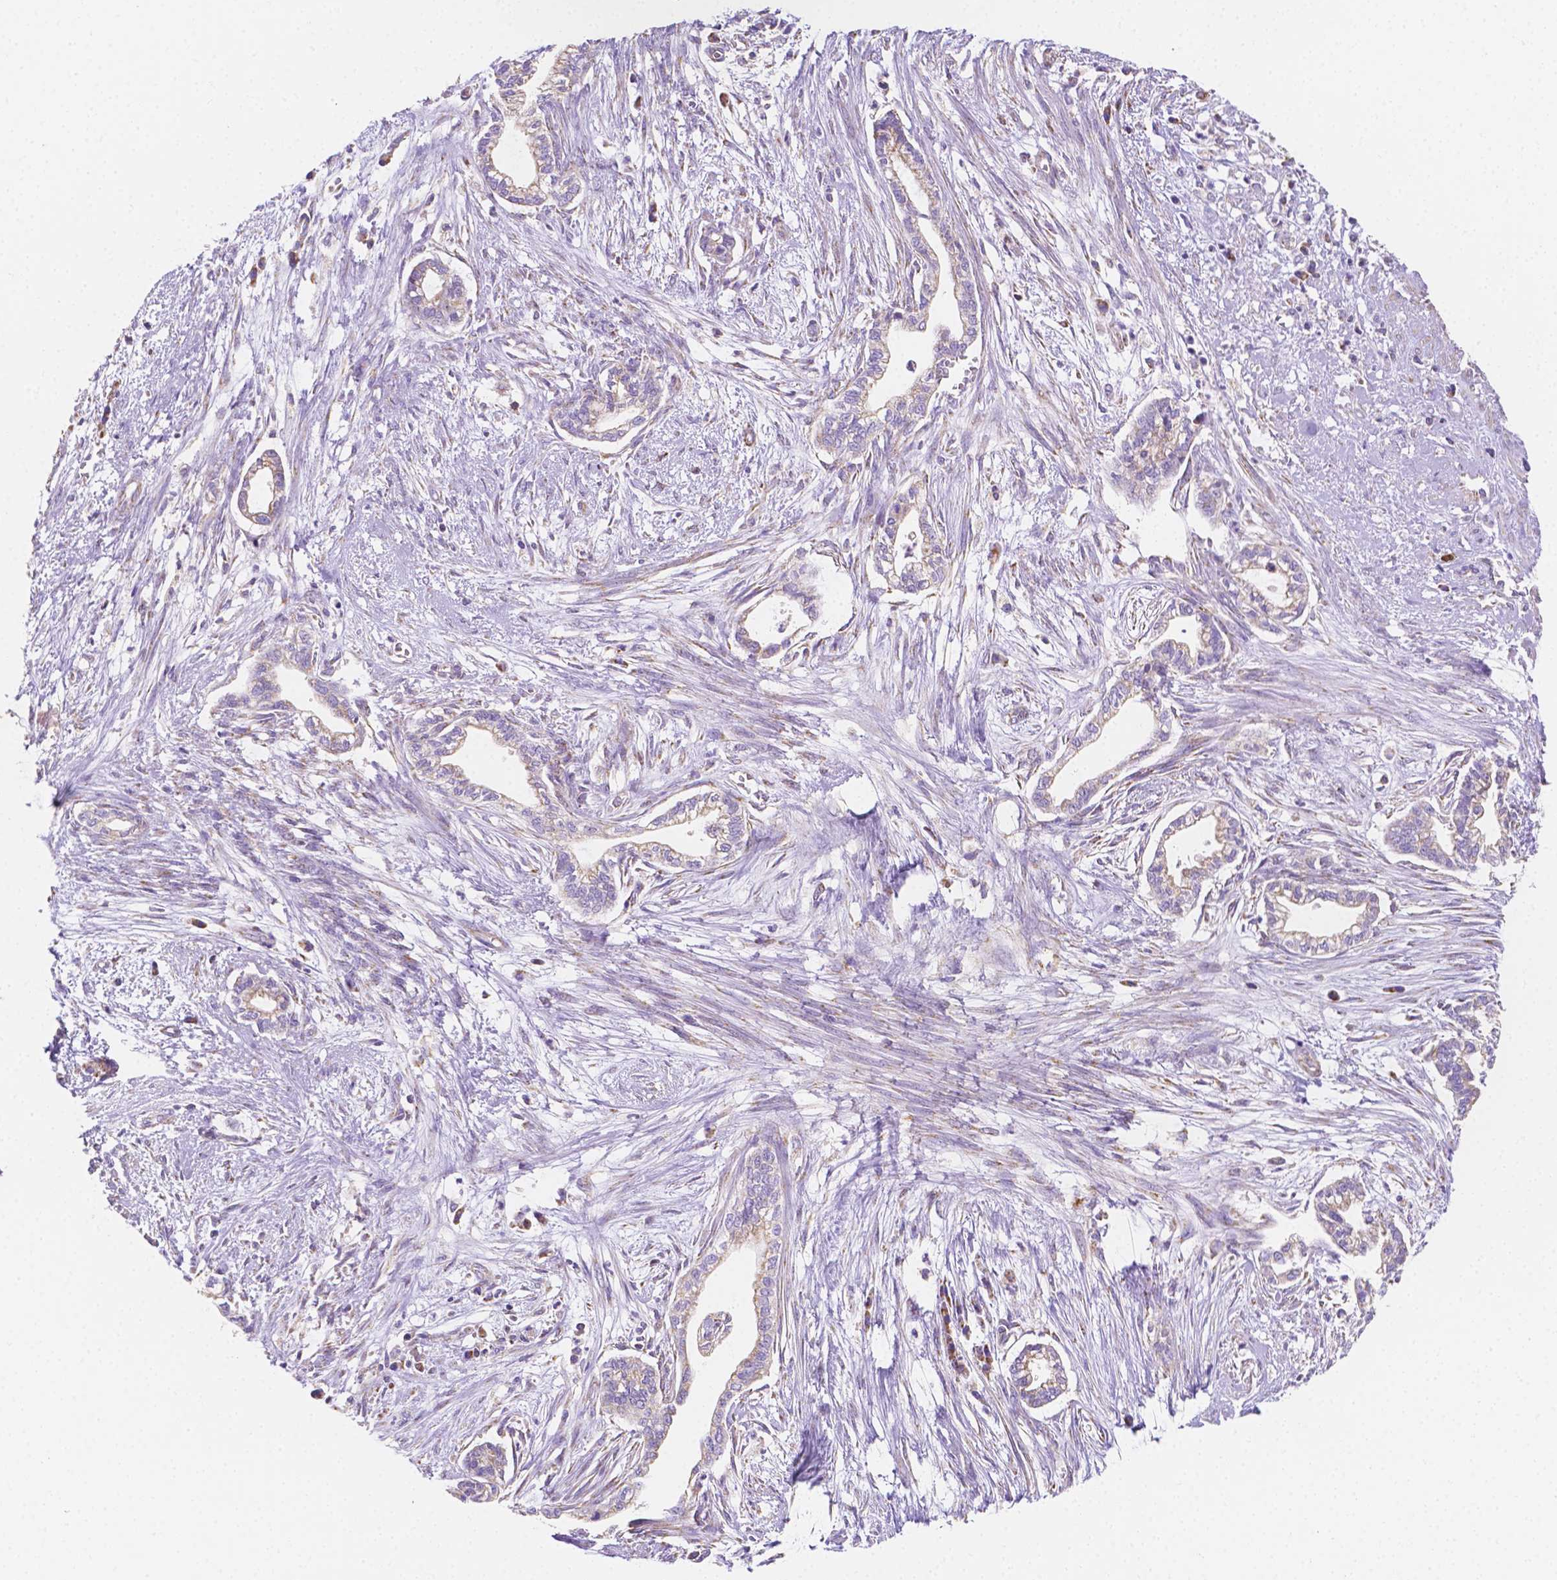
{"staining": {"intensity": "weak", "quantity": "25%-75%", "location": "cytoplasmic/membranous"}, "tissue": "cervical cancer", "cell_type": "Tumor cells", "image_type": "cancer", "snomed": [{"axis": "morphology", "description": "Adenocarcinoma, NOS"}, {"axis": "topography", "description": "Cervix"}], "caption": "Human cervical cancer stained with a brown dye demonstrates weak cytoplasmic/membranous positive staining in about 25%-75% of tumor cells.", "gene": "SGTB", "patient": {"sex": "female", "age": 62}}